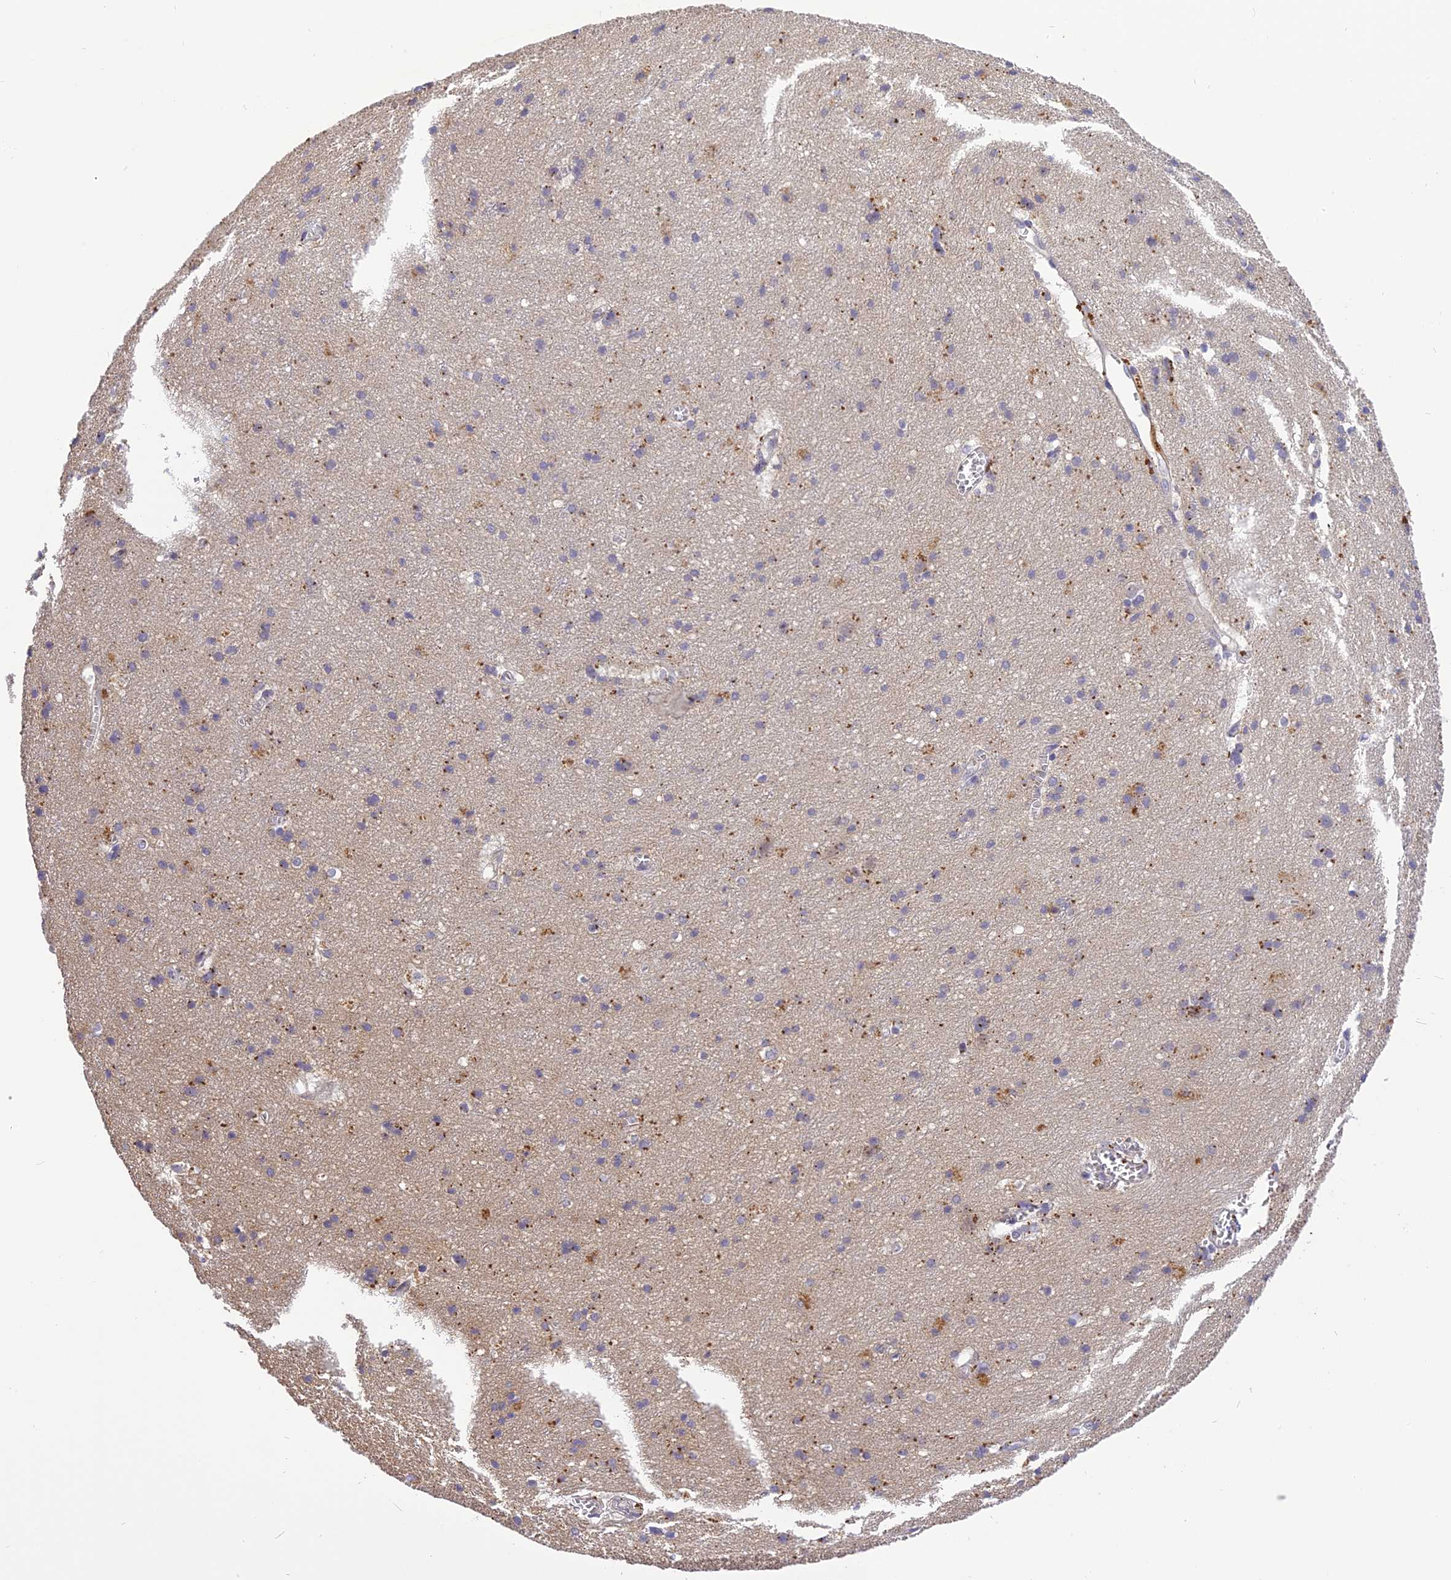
{"staining": {"intensity": "negative", "quantity": "none", "location": "none"}, "tissue": "cerebral cortex", "cell_type": "Endothelial cells", "image_type": "normal", "snomed": [{"axis": "morphology", "description": "Normal tissue, NOS"}, {"axis": "topography", "description": "Cerebral cortex"}], "caption": "There is no significant expression in endothelial cells of cerebral cortex. Brightfield microscopy of immunohistochemistry stained with DAB (brown) and hematoxylin (blue), captured at high magnification.", "gene": "FNIP2", "patient": {"sex": "male", "age": 54}}